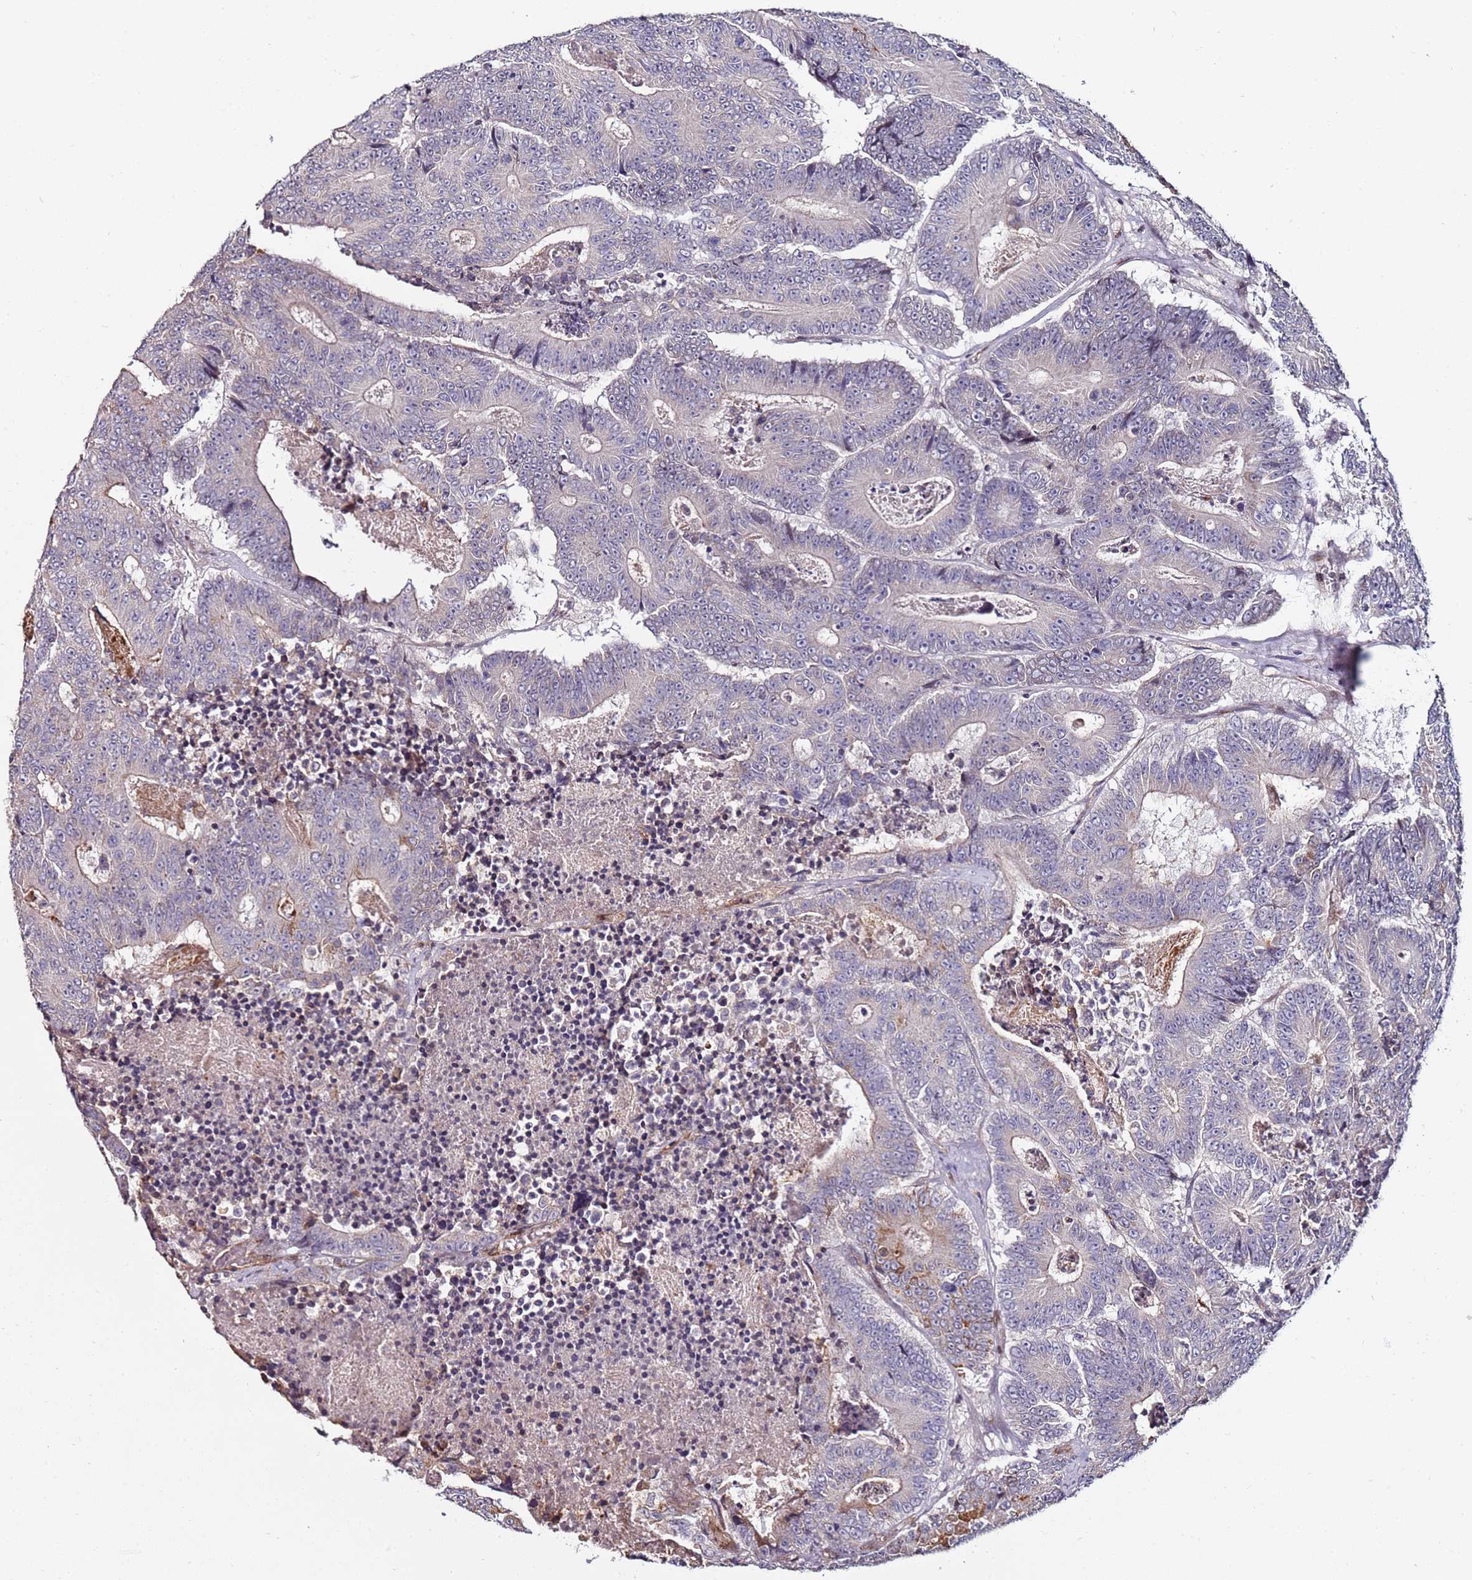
{"staining": {"intensity": "weak", "quantity": "<25%", "location": "cytoplasmic/membranous"}, "tissue": "colorectal cancer", "cell_type": "Tumor cells", "image_type": "cancer", "snomed": [{"axis": "morphology", "description": "Adenocarcinoma, NOS"}, {"axis": "topography", "description": "Colon"}], "caption": "Immunohistochemical staining of human adenocarcinoma (colorectal) shows no significant staining in tumor cells.", "gene": "DUSP28", "patient": {"sex": "male", "age": 83}}